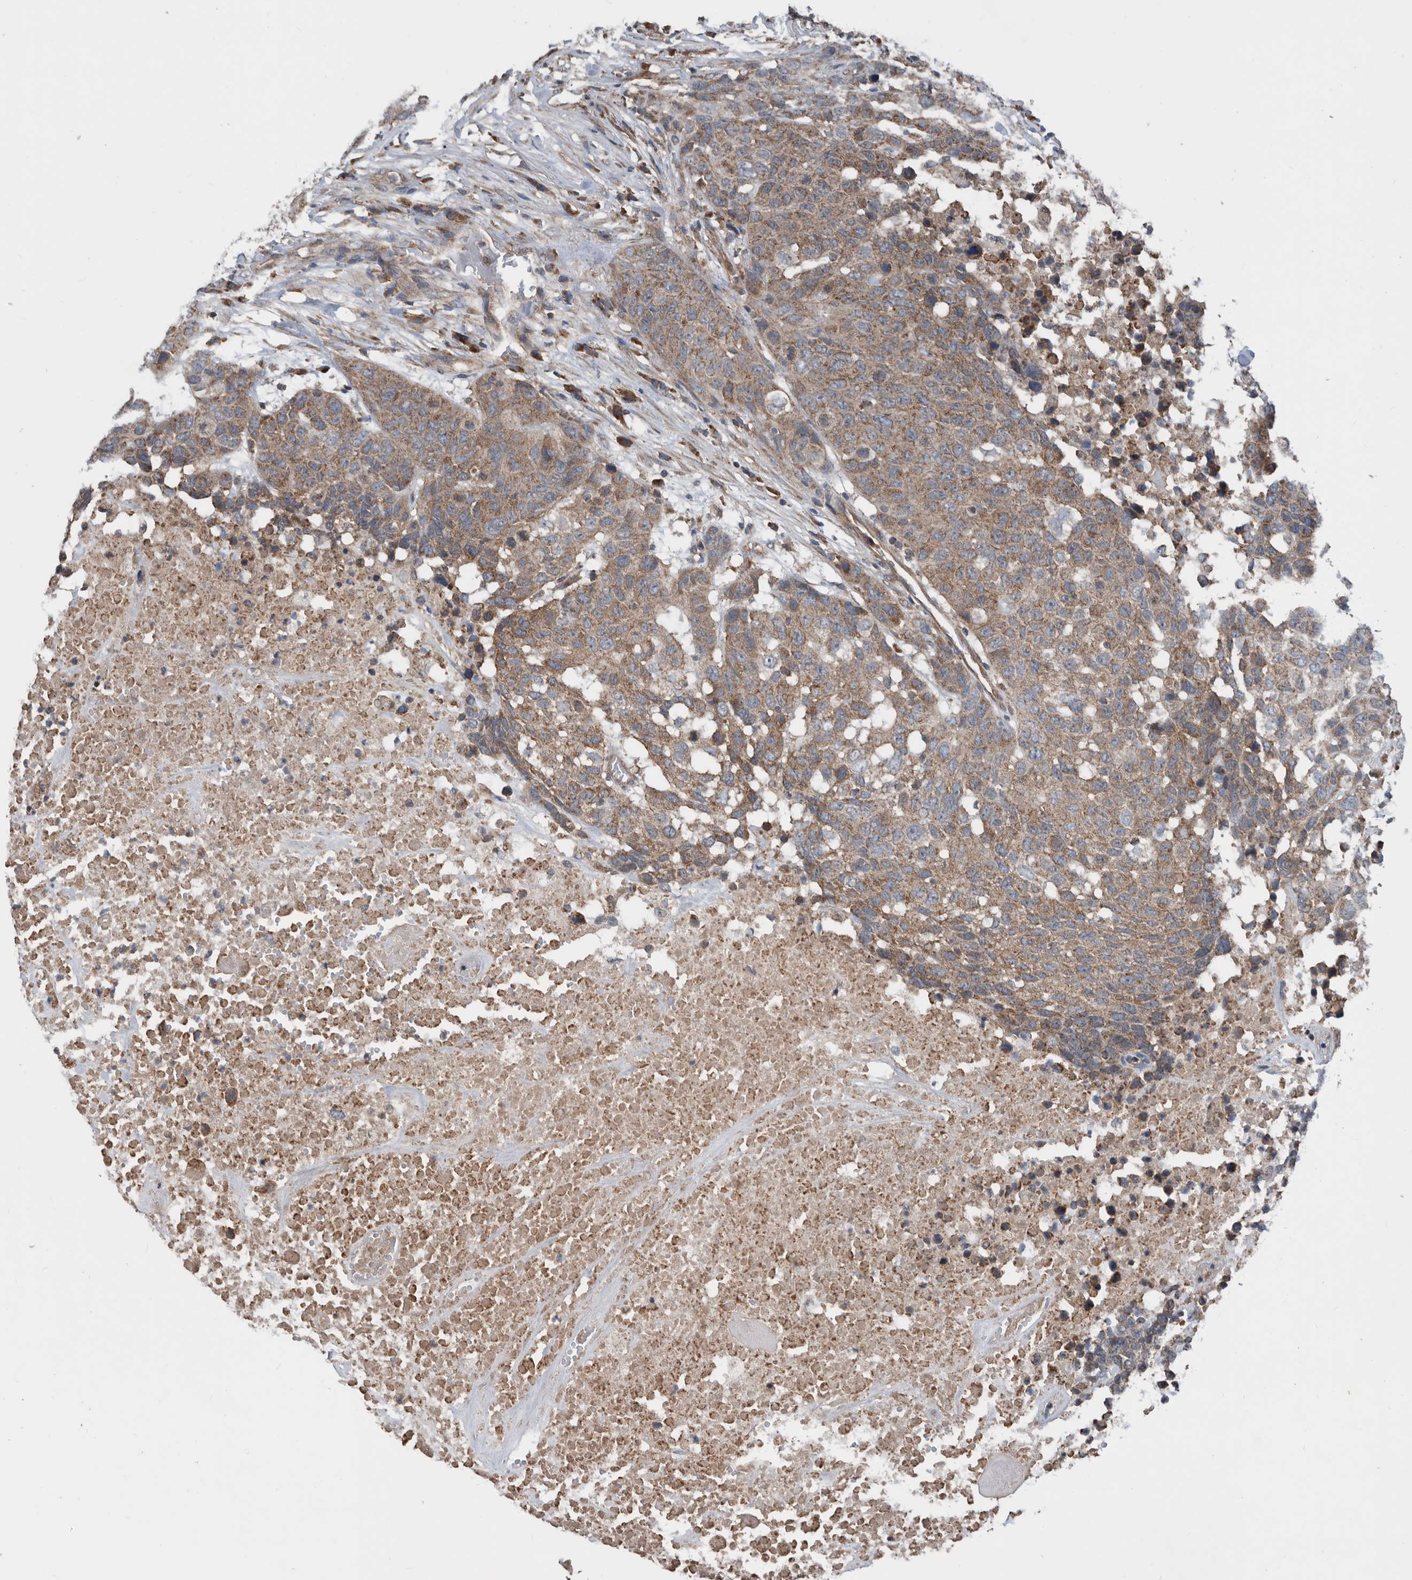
{"staining": {"intensity": "moderate", "quantity": ">75%", "location": "cytoplasmic/membranous"}, "tissue": "head and neck cancer", "cell_type": "Tumor cells", "image_type": "cancer", "snomed": [{"axis": "morphology", "description": "Squamous cell carcinoma, NOS"}, {"axis": "topography", "description": "Head-Neck"}], "caption": "Tumor cells exhibit medium levels of moderate cytoplasmic/membranous staining in approximately >75% of cells in human head and neck cancer (squamous cell carcinoma).", "gene": "AFAP1", "patient": {"sex": "male", "age": 66}}